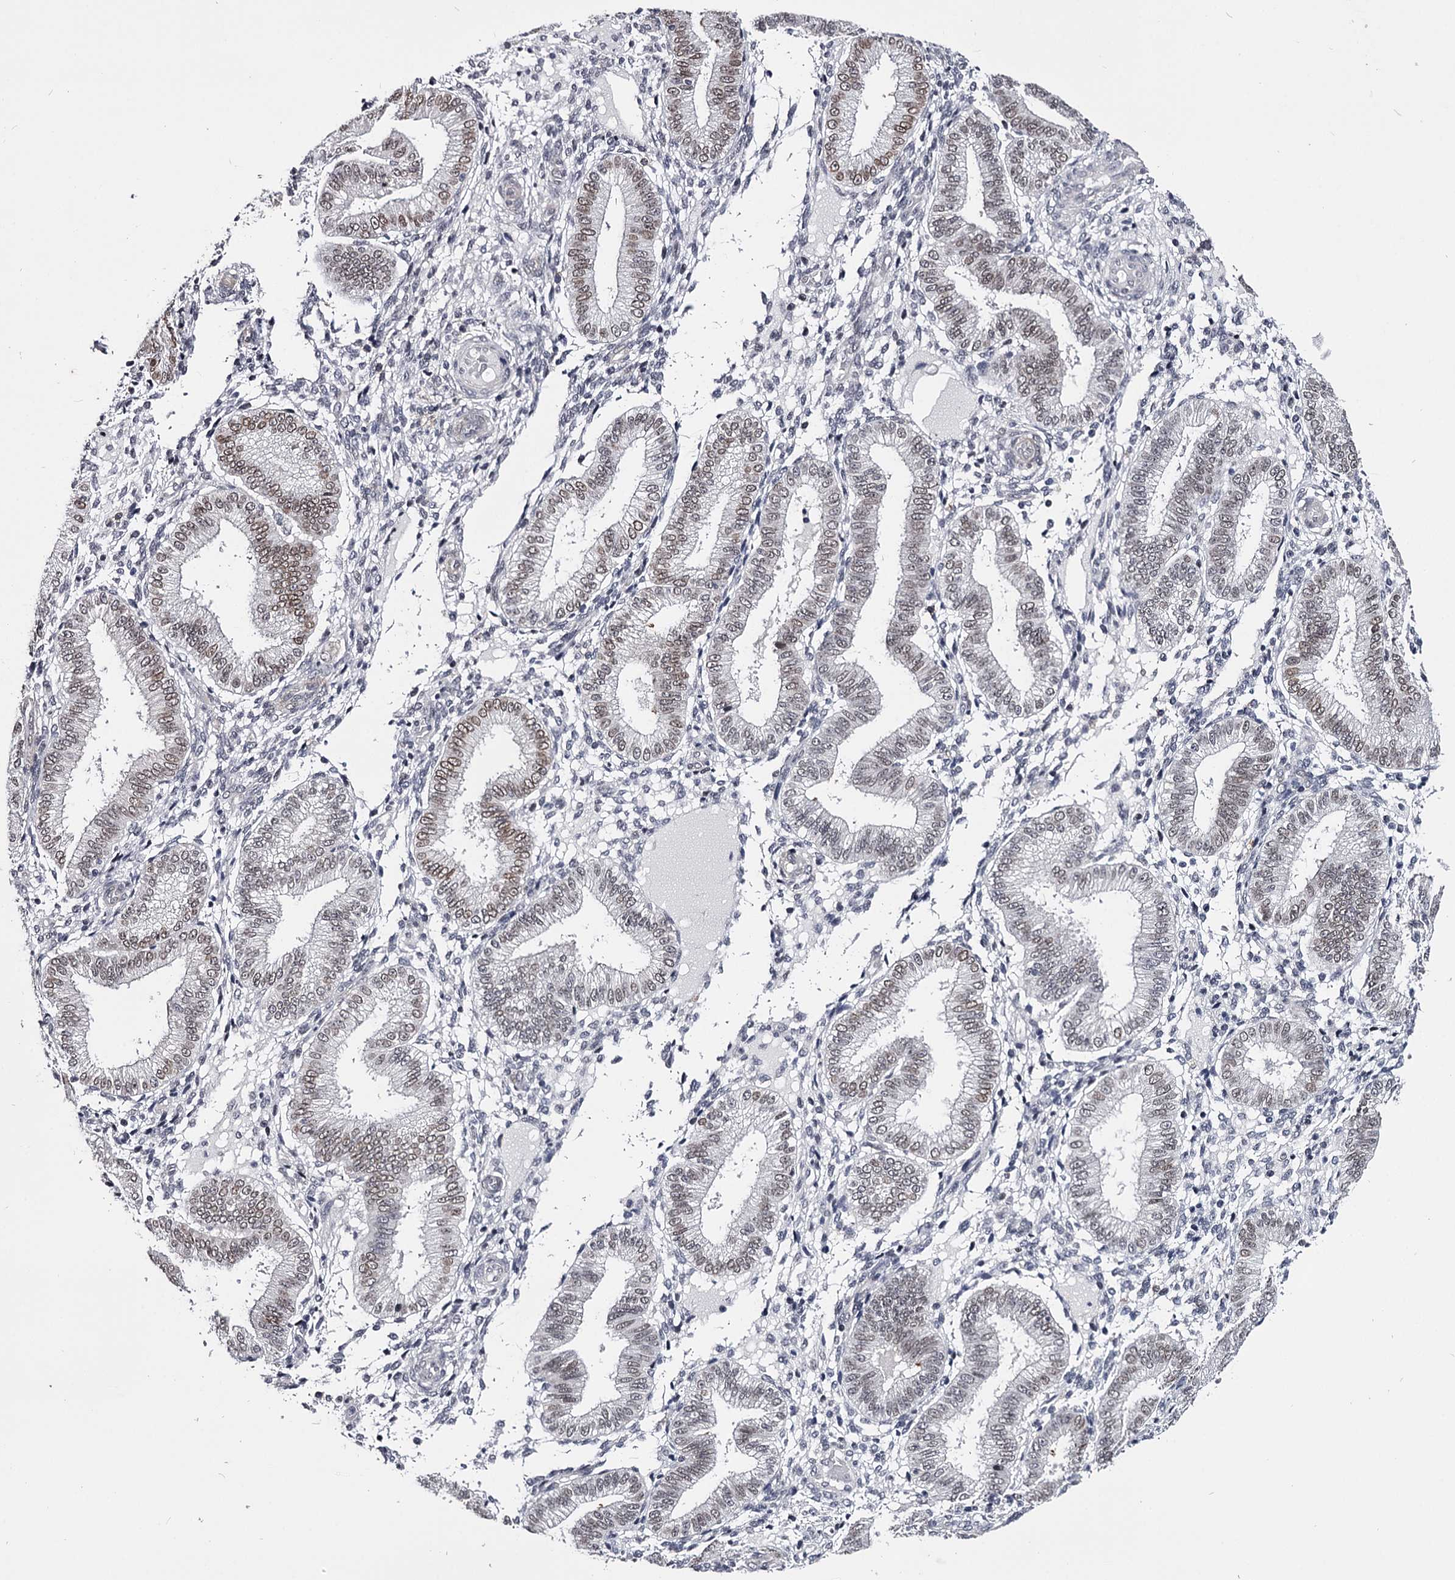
{"staining": {"intensity": "negative", "quantity": "none", "location": "none"}, "tissue": "endometrium", "cell_type": "Cells in endometrial stroma", "image_type": "normal", "snomed": [{"axis": "morphology", "description": "Normal tissue, NOS"}, {"axis": "topography", "description": "Endometrium"}], "caption": "Cells in endometrial stroma are negative for protein expression in benign human endometrium.", "gene": "OVOL2", "patient": {"sex": "female", "age": 39}}